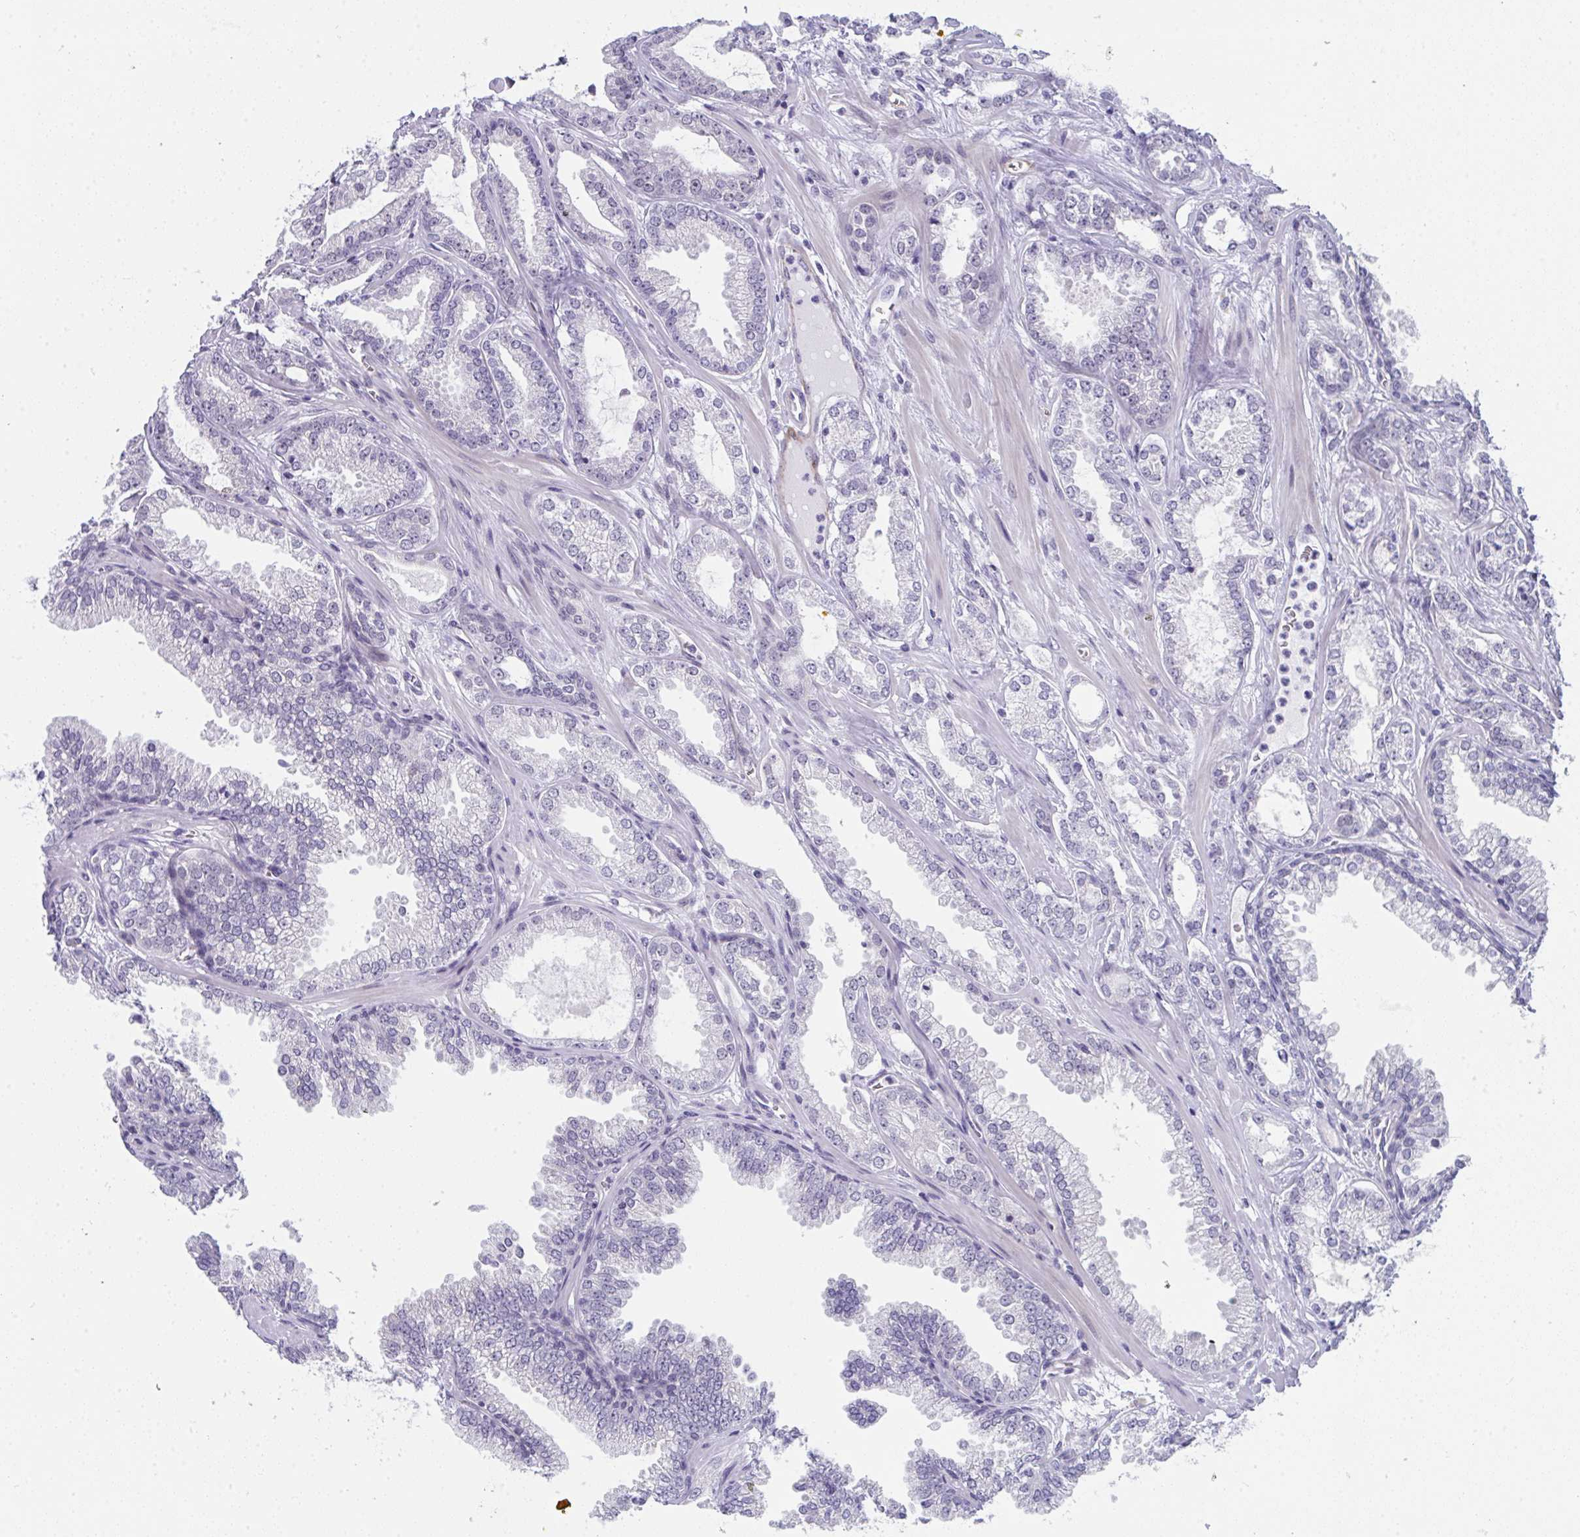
{"staining": {"intensity": "negative", "quantity": "none", "location": "none"}, "tissue": "prostate cancer", "cell_type": "Tumor cells", "image_type": "cancer", "snomed": [{"axis": "morphology", "description": "Adenocarcinoma, Medium grade"}, {"axis": "topography", "description": "Prostate"}], "caption": "Immunohistochemistry of prostate cancer (adenocarcinoma (medium-grade)) displays no staining in tumor cells.", "gene": "CDK13", "patient": {"sex": "male", "age": 57}}